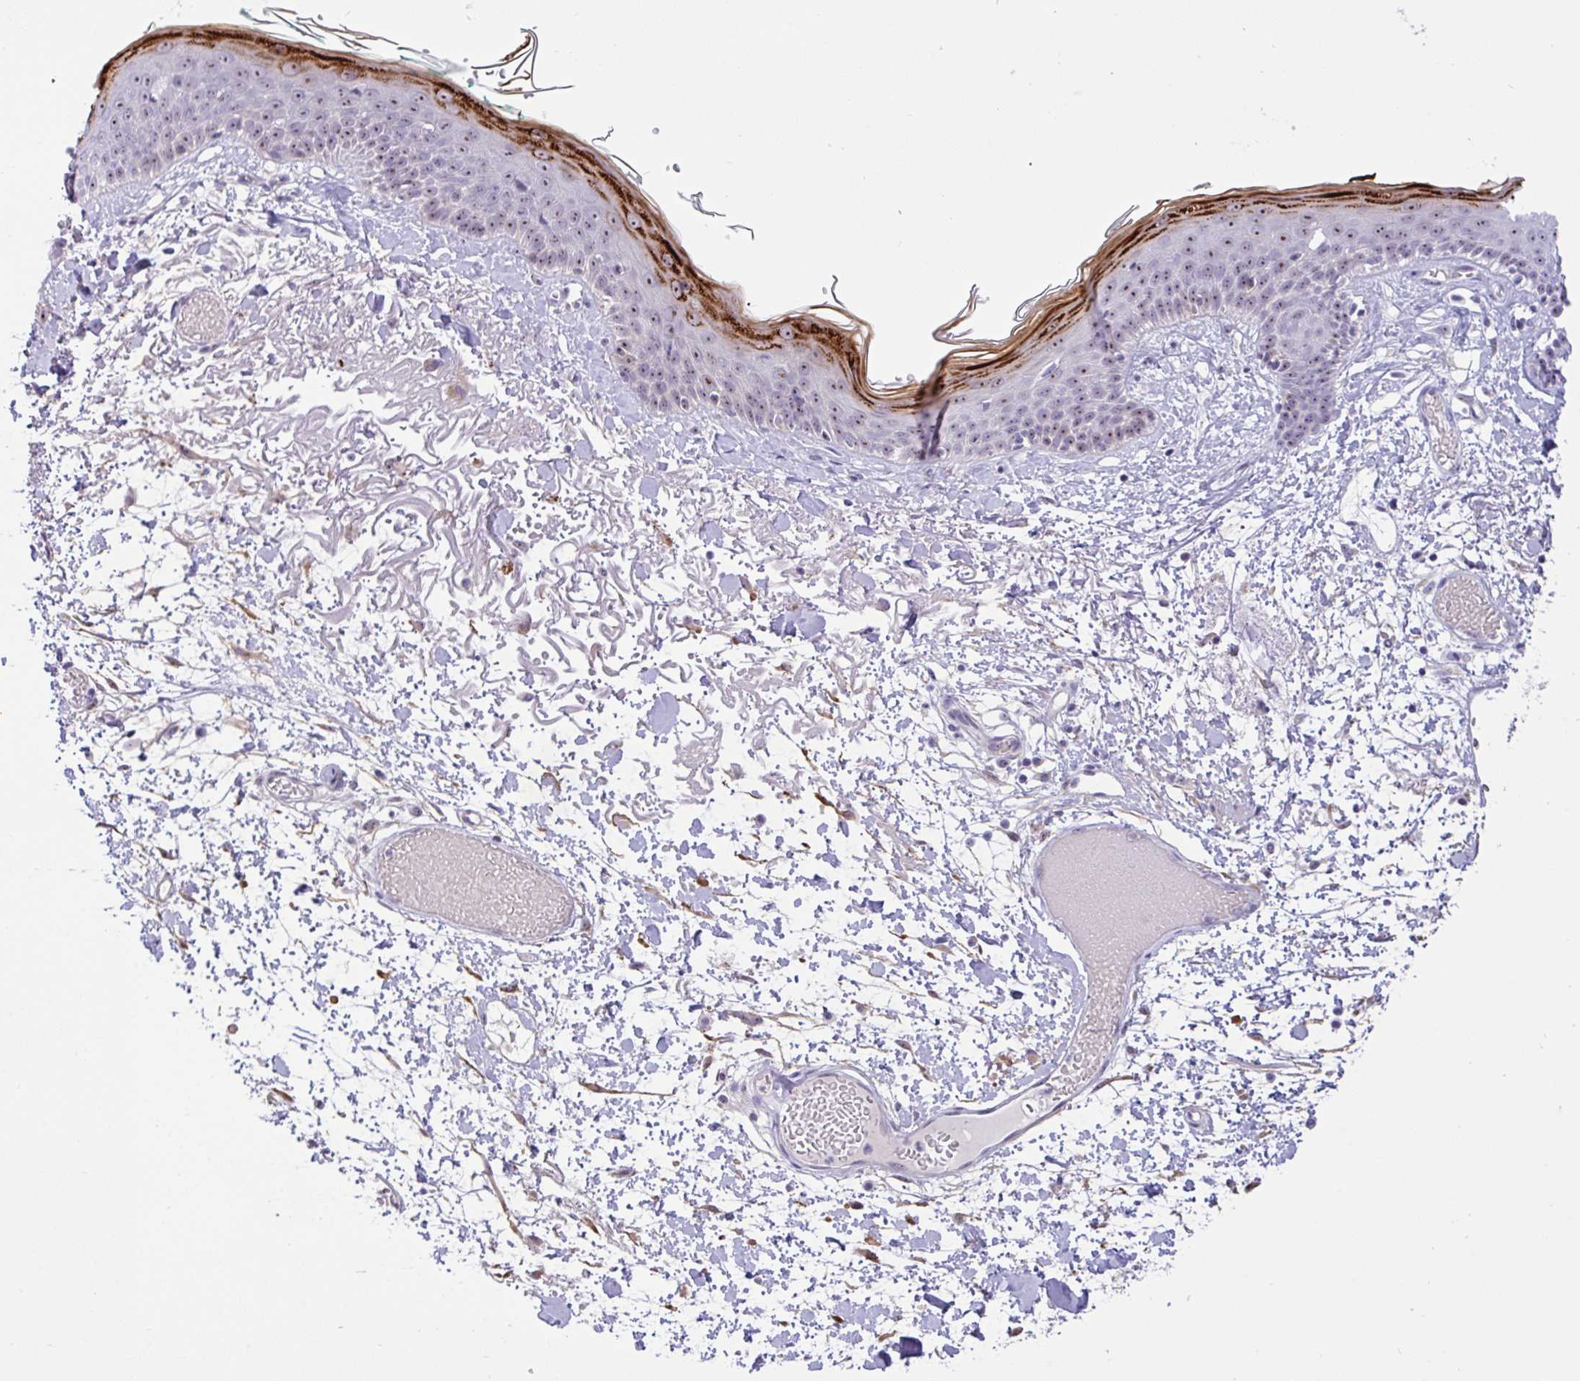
{"staining": {"intensity": "strong", "quantity": "<25%", "location": "cytoplasmic/membranous"}, "tissue": "skin", "cell_type": "Fibroblasts", "image_type": "normal", "snomed": [{"axis": "morphology", "description": "Normal tissue, NOS"}, {"axis": "topography", "description": "Skin"}], "caption": "This photomicrograph exhibits immunohistochemistry (IHC) staining of benign skin, with medium strong cytoplasmic/membranous staining in approximately <25% of fibroblasts.", "gene": "MXRA8", "patient": {"sex": "male", "age": 79}}